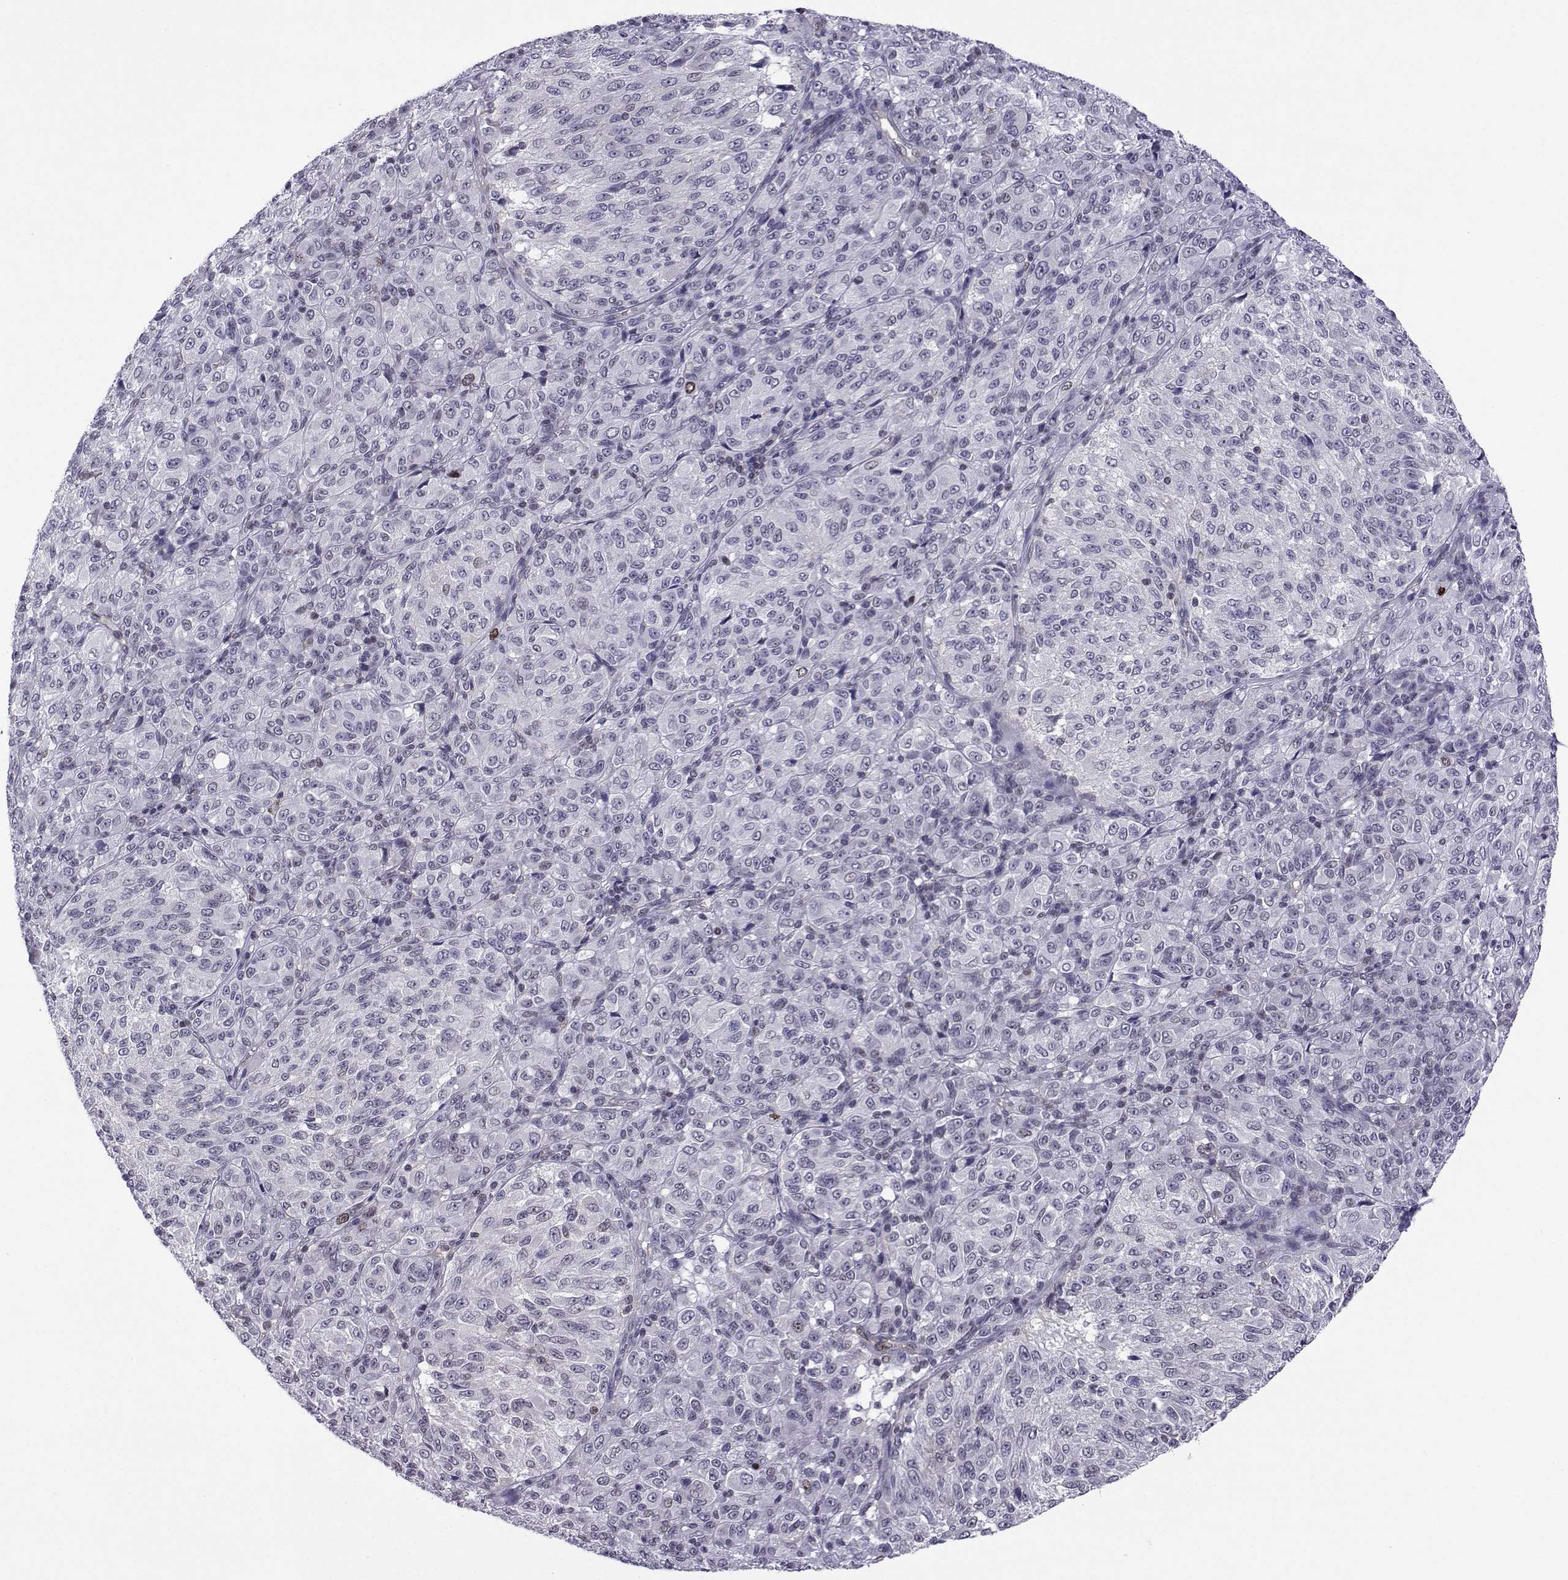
{"staining": {"intensity": "negative", "quantity": "none", "location": "none"}, "tissue": "melanoma", "cell_type": "Tumor cells", "image_type": "cancer", "snomed": [{"axis": "morphology", "description": "Malignant melanoma, Metastatic site"}, {"axis": "topography", "description": "Brain"}], "caption": "Malignant melanoma (metastatic site) was stained to show a protein in brown. There is no significant positivity in tumor cells. Brightfield microscopy of immunohistochemistry (IHC) stained with DAB (3,3'-diaminobenzidine) (brown) and hematoxylin (blue), captured at high magnification.", "gene": "INCENP", "patient": {"sex": "female", "age": 56}}